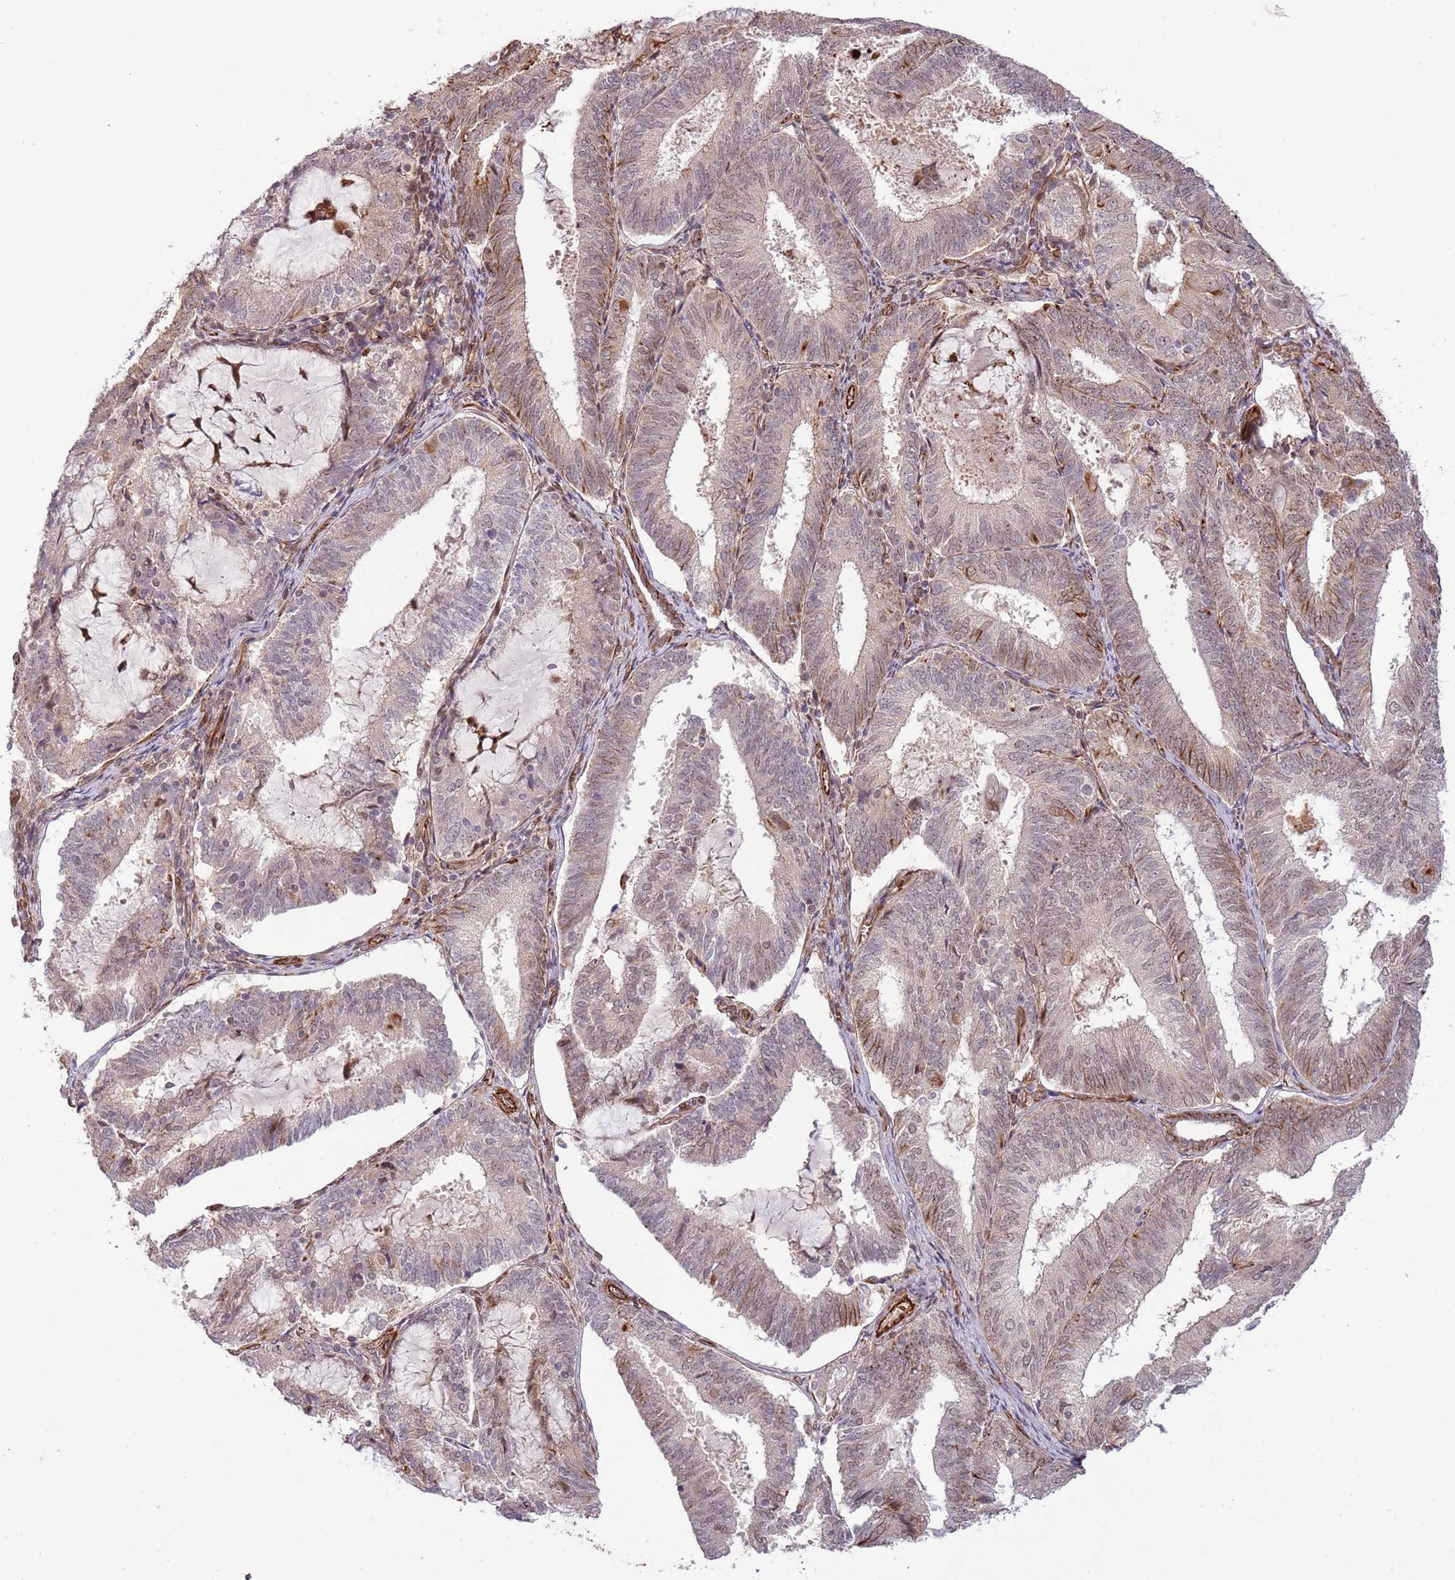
{"staining": {"intensity": "weak", "quantity": "<25%", "location": "cytoplasmic/membranous"}, "tissue": "endometrial cancer", "cell_type": "Tumor cells", "image_type": "cancer", "snomed": [{"axis": "morphology", "description": "Adenocarcinoma, NOS"}, {"axis": "topography", "description": "Endometrium"}], "caption": "This photomicrograph is of adenocarcinoma (endometrial) stained with IHC to label a protein in brown with the nuclei are counter-stained blue. There is no positivity in tumor cells. Brightfield microscopy of IHC stained with DAB (3,3'-diaminobenzidine) (brown) and hematoxylin (blue), captured at high magnification.", "gene": "NEK3", "patient": {"sex": "female", "age": 81}}